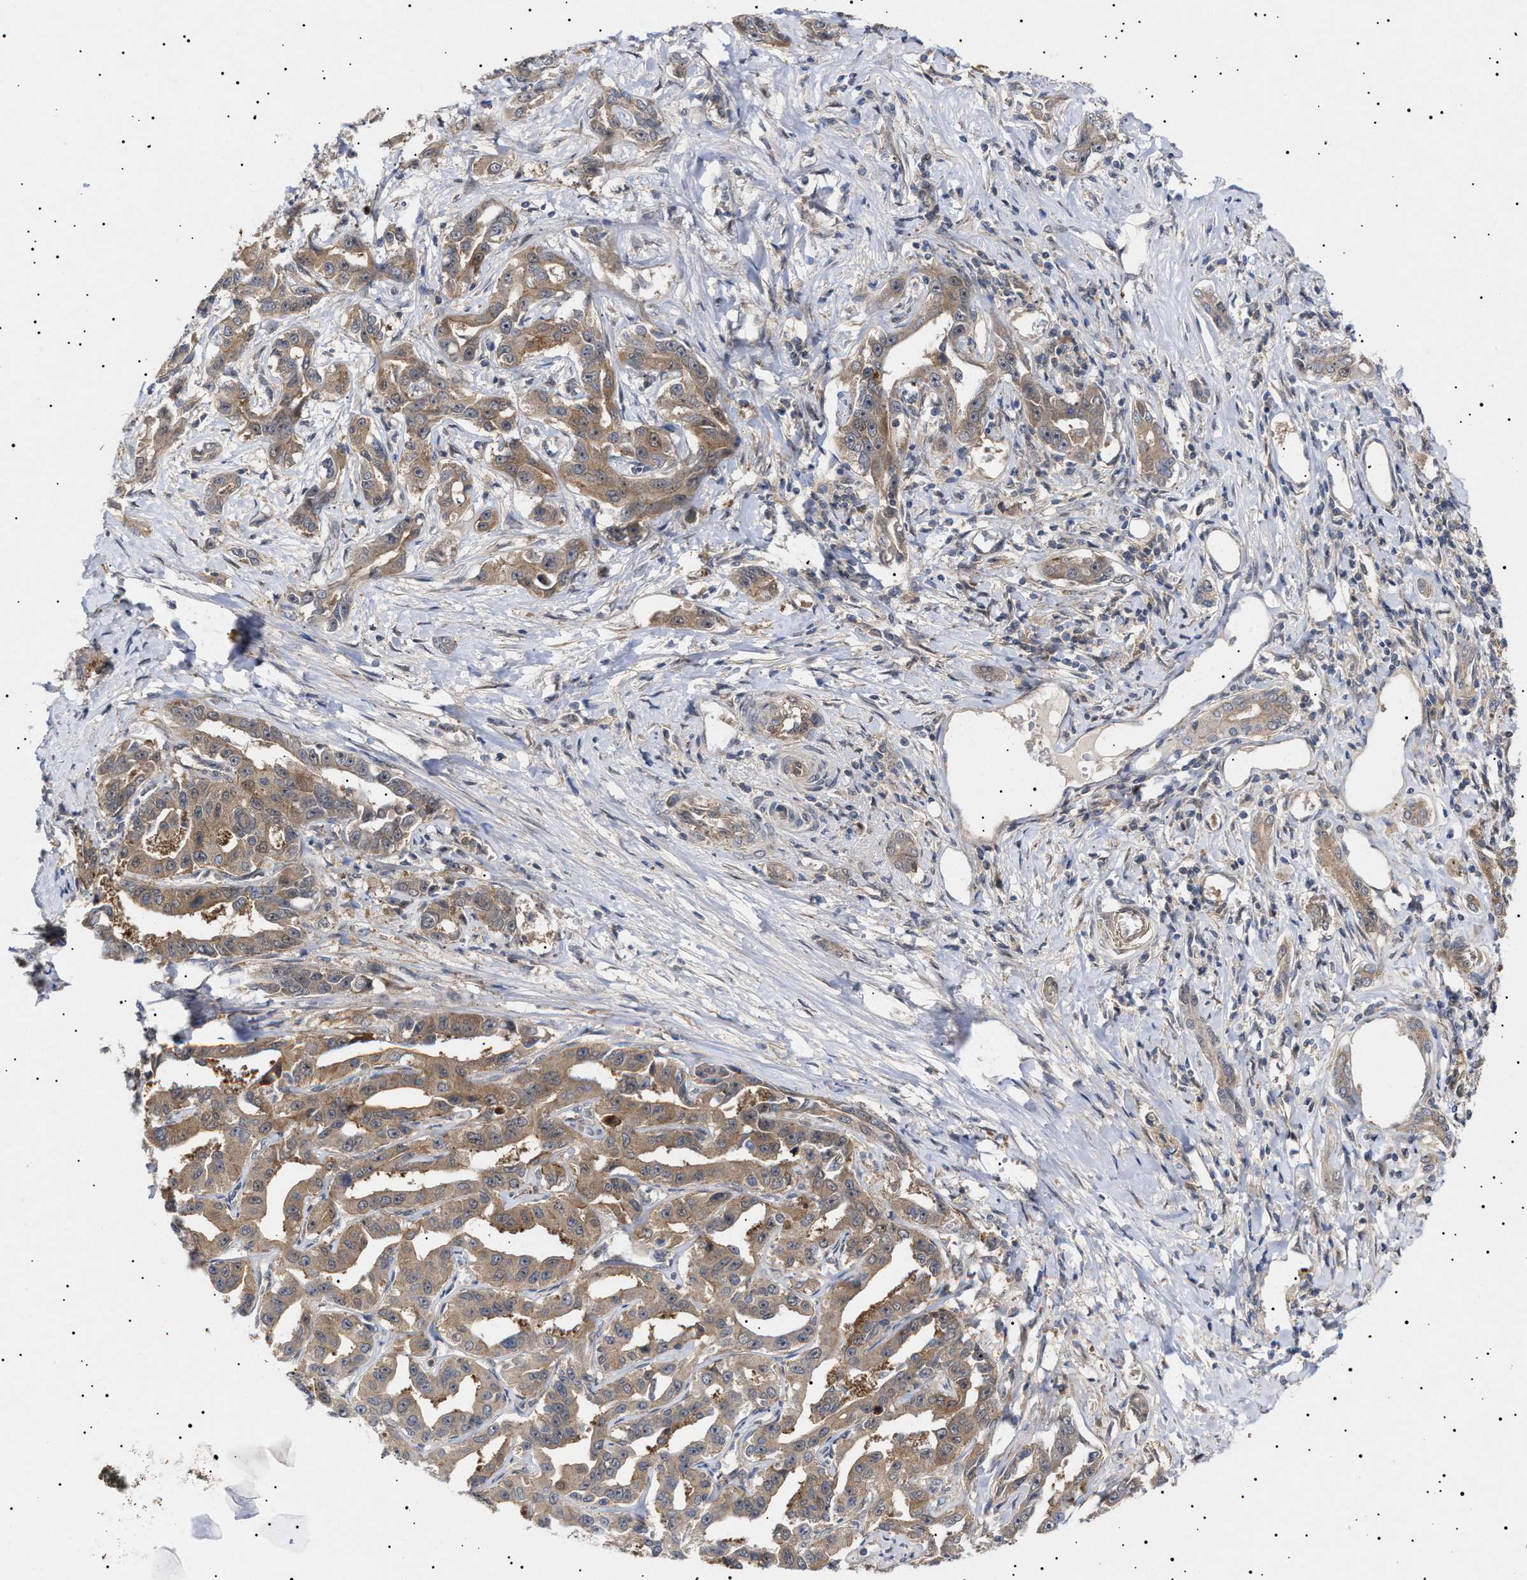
{"staining": {"intensity": "moderate", "quantity": ">75%", "location": "cytoplasmic/membranous"}, "tissue": "liver cancer", "cell_type": "Tumor cells", "image_type": "cancer", "snomed": [{"axis": "morphology", "description": "Cholangiocarcinoma"}, {"axis": "topography", "description": "Liver"}], "caption": "Immunohistochemical staining of human liver cancer (cholangiocarcinoma) displays medium levels of moderate cytoplasmic/membranous positivity in approximately >75% of tumor cells. The staining was performed using DAB to visualize the protein expression in brown, while the nuclei were stained in blue with hematoxylin (Magnification: 20x).", "gene": "NPLOC4", "patient": {"sex": "male", "age": 59}}